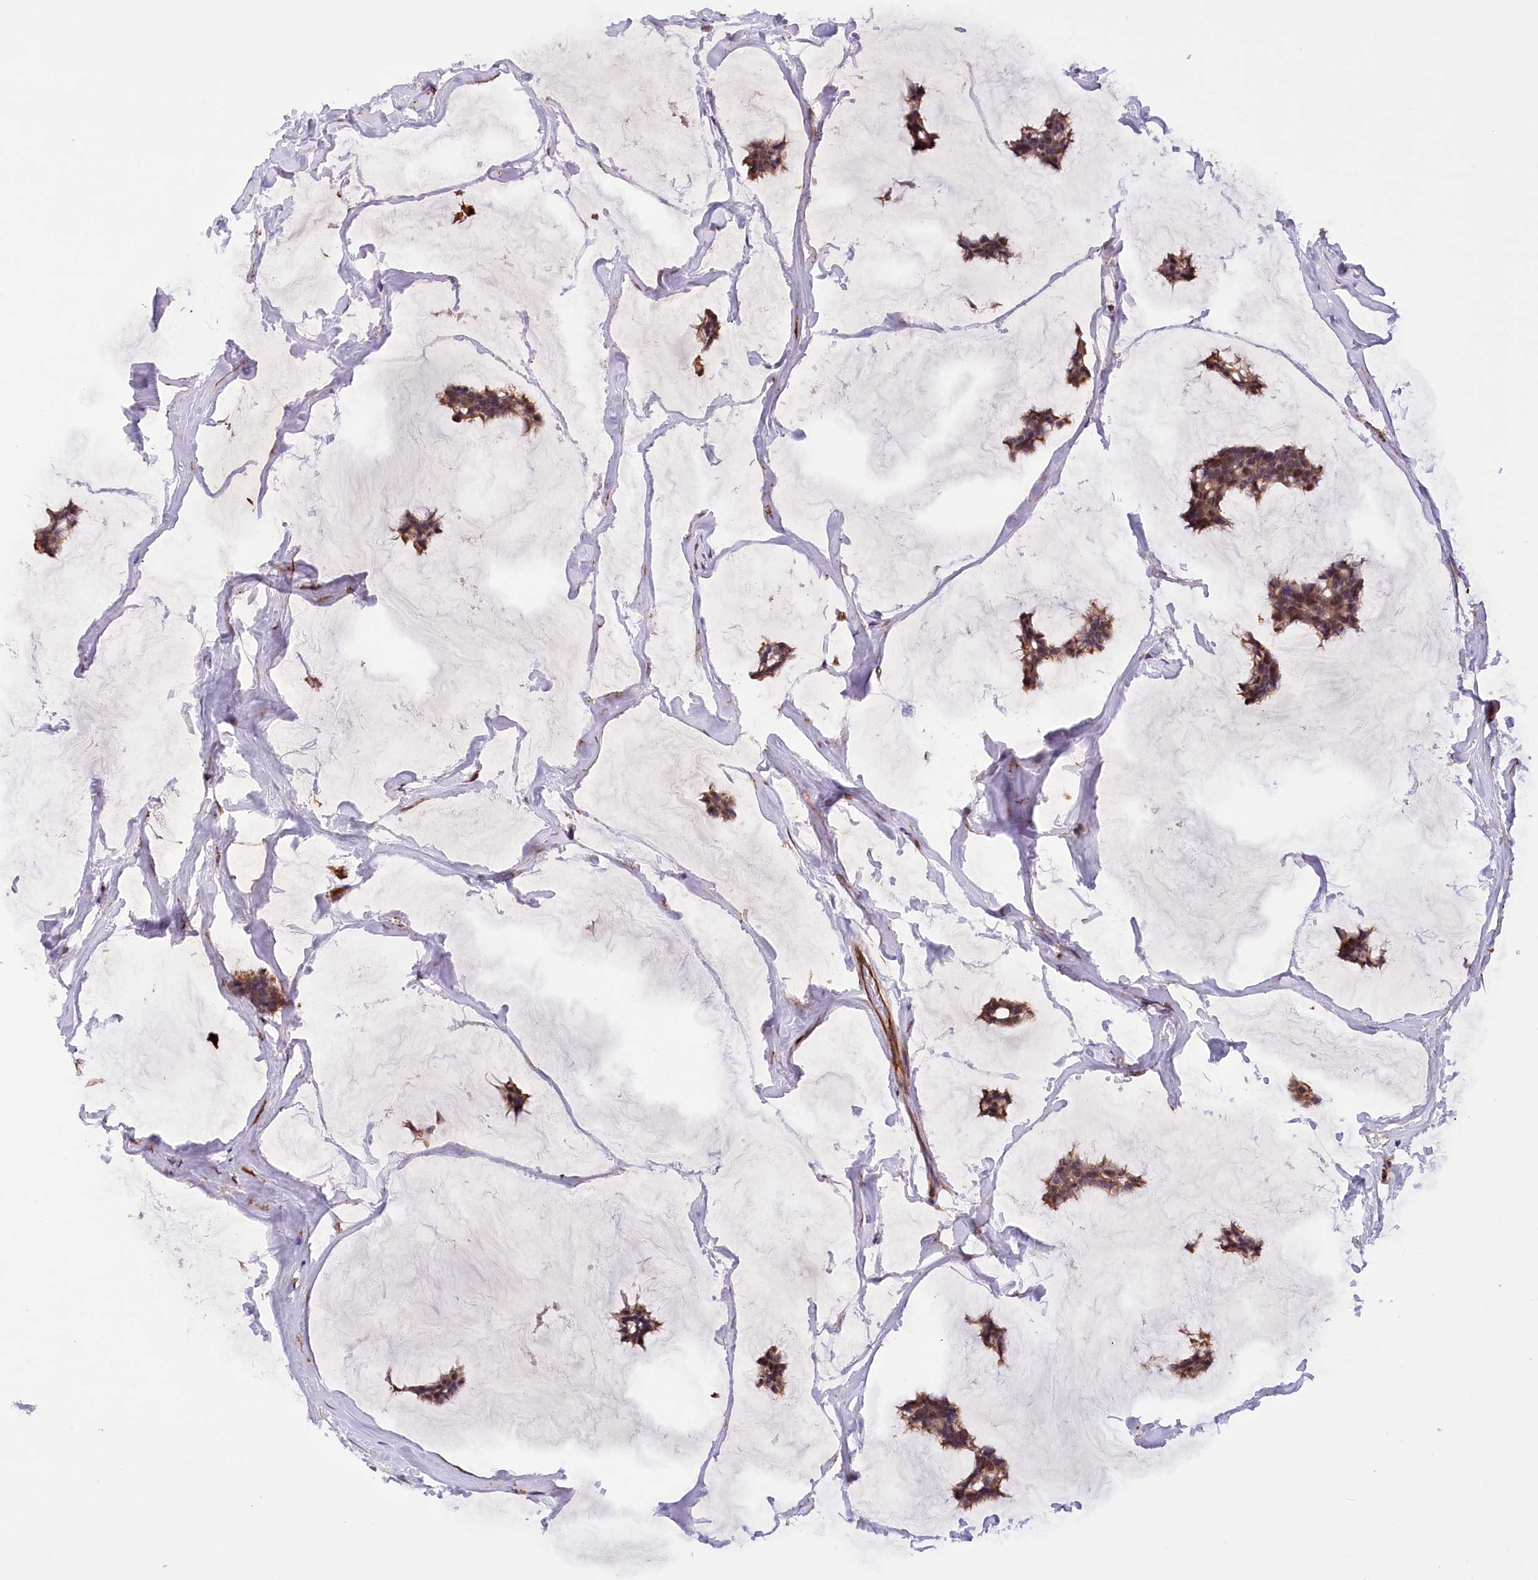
{"staining": {"intensity": "moderate", "quantity": ">75%", "location": "cytoplasmic/membranous"}, "tissue": "breast cancer", "cell_type": "Tumor cells", "image_type": "cancer", "snomed": [{"axis": "morphology", "description": "Duct carcinoma"}, {"axis": "topography", "description": "Breast"}], "caption": "This histopathology image exhibits breast cancer (infiltrating ductal carcinoma) stained with immunohistochemistry to label a protein in brown. The cytoplasmic/membranous of tumor cells show moderate positivity for the protein. Nuclei are counter-stained blue.", "gene": "DPP3", "patient": {"sex": "female", "age": 93}}